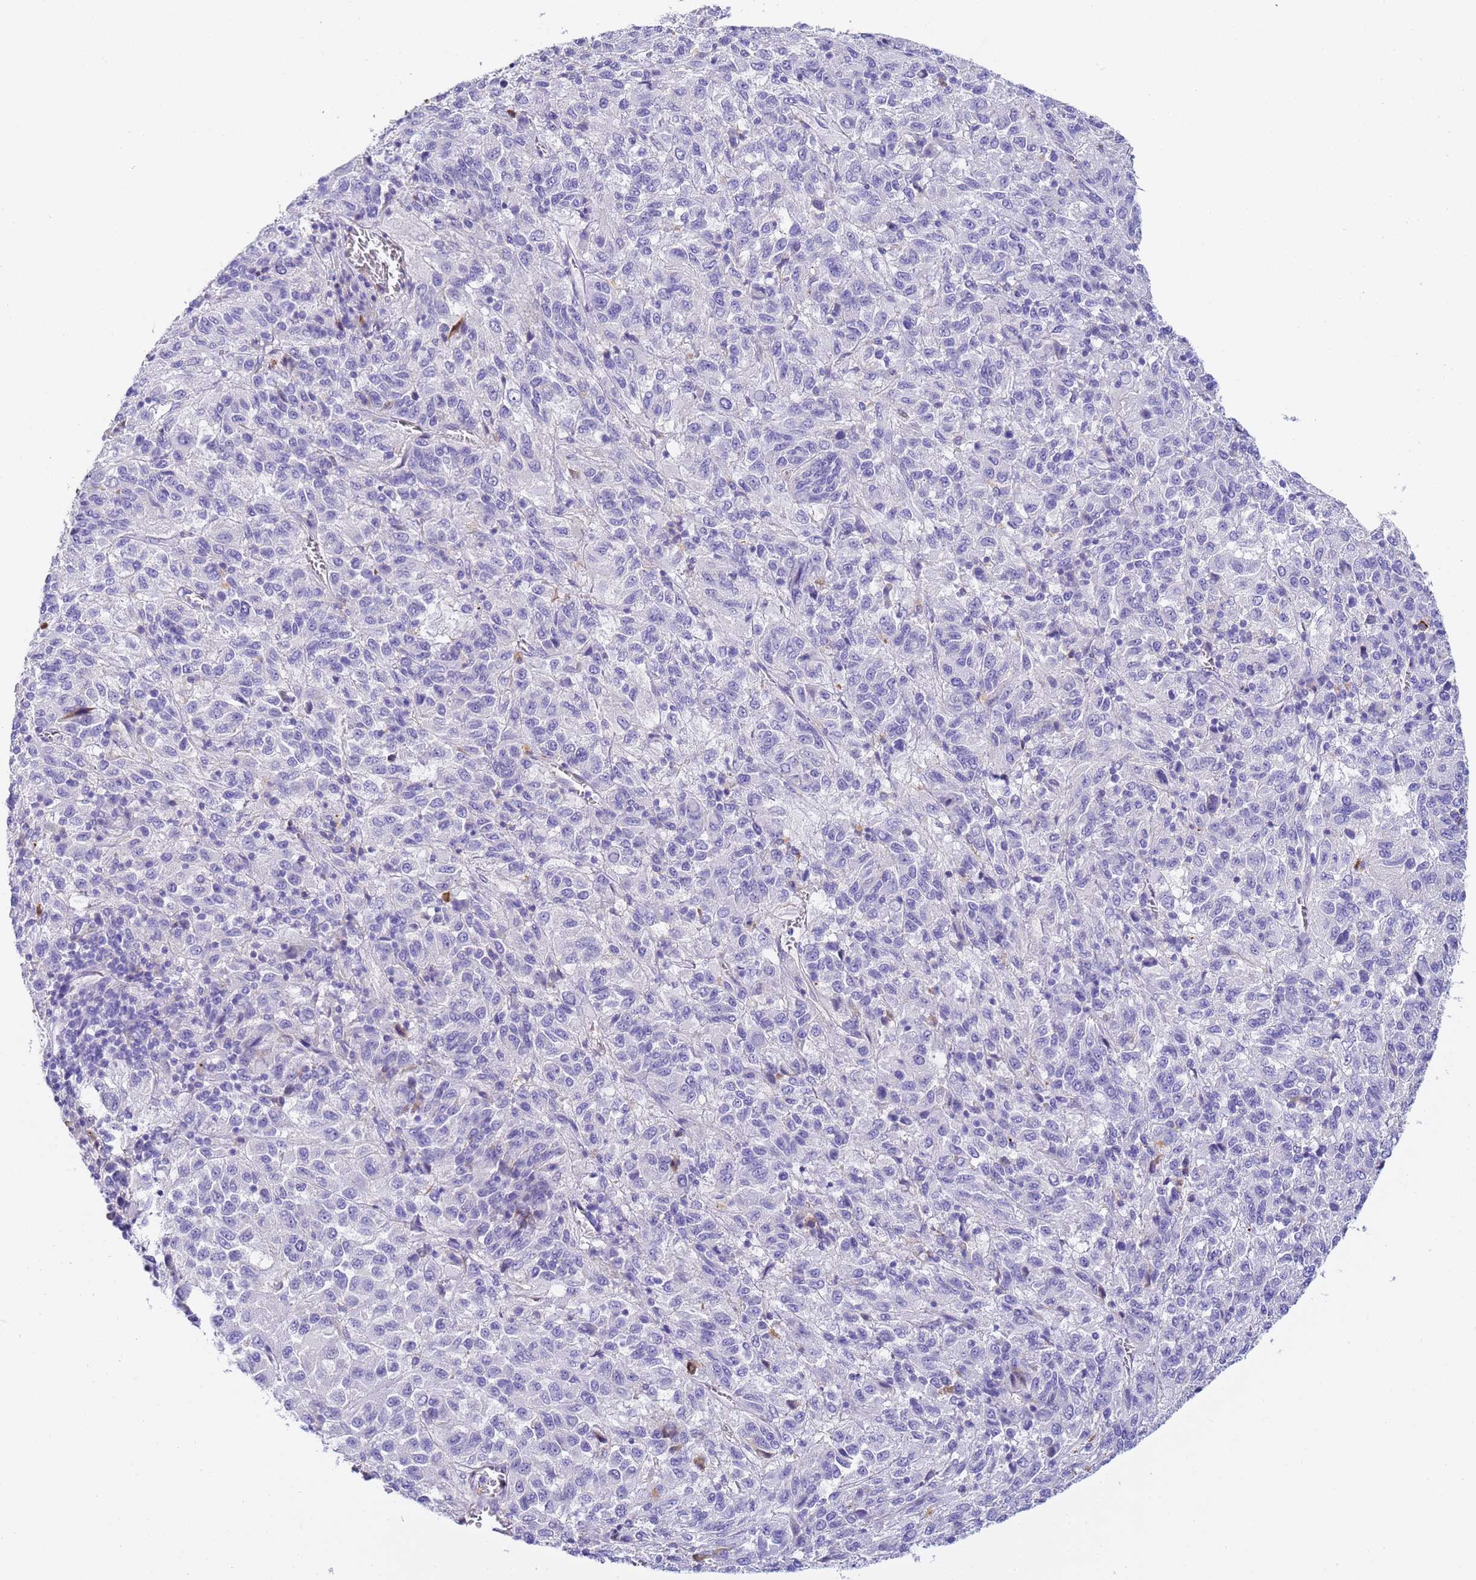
{"staining": {"intensity": "negative", "quantity": "none", "location": "none"}, "tissue": "melanoma", "cell_type": "Tumor cells", "image_type": "cancer", "snomed": [{"axis": "morphology", "description": "Malignant melanoma, Metastatic site"}, {"axis": "topography", "description": "Lung"}], "caption": "Immunohistochemical staining of malignant melanoma (metastatic site) reveals no significant expression in tumor cells. Nuclei are stained in blue.", "gene": "CFHR2", "patient": {"sex": "male", "age": 64}}